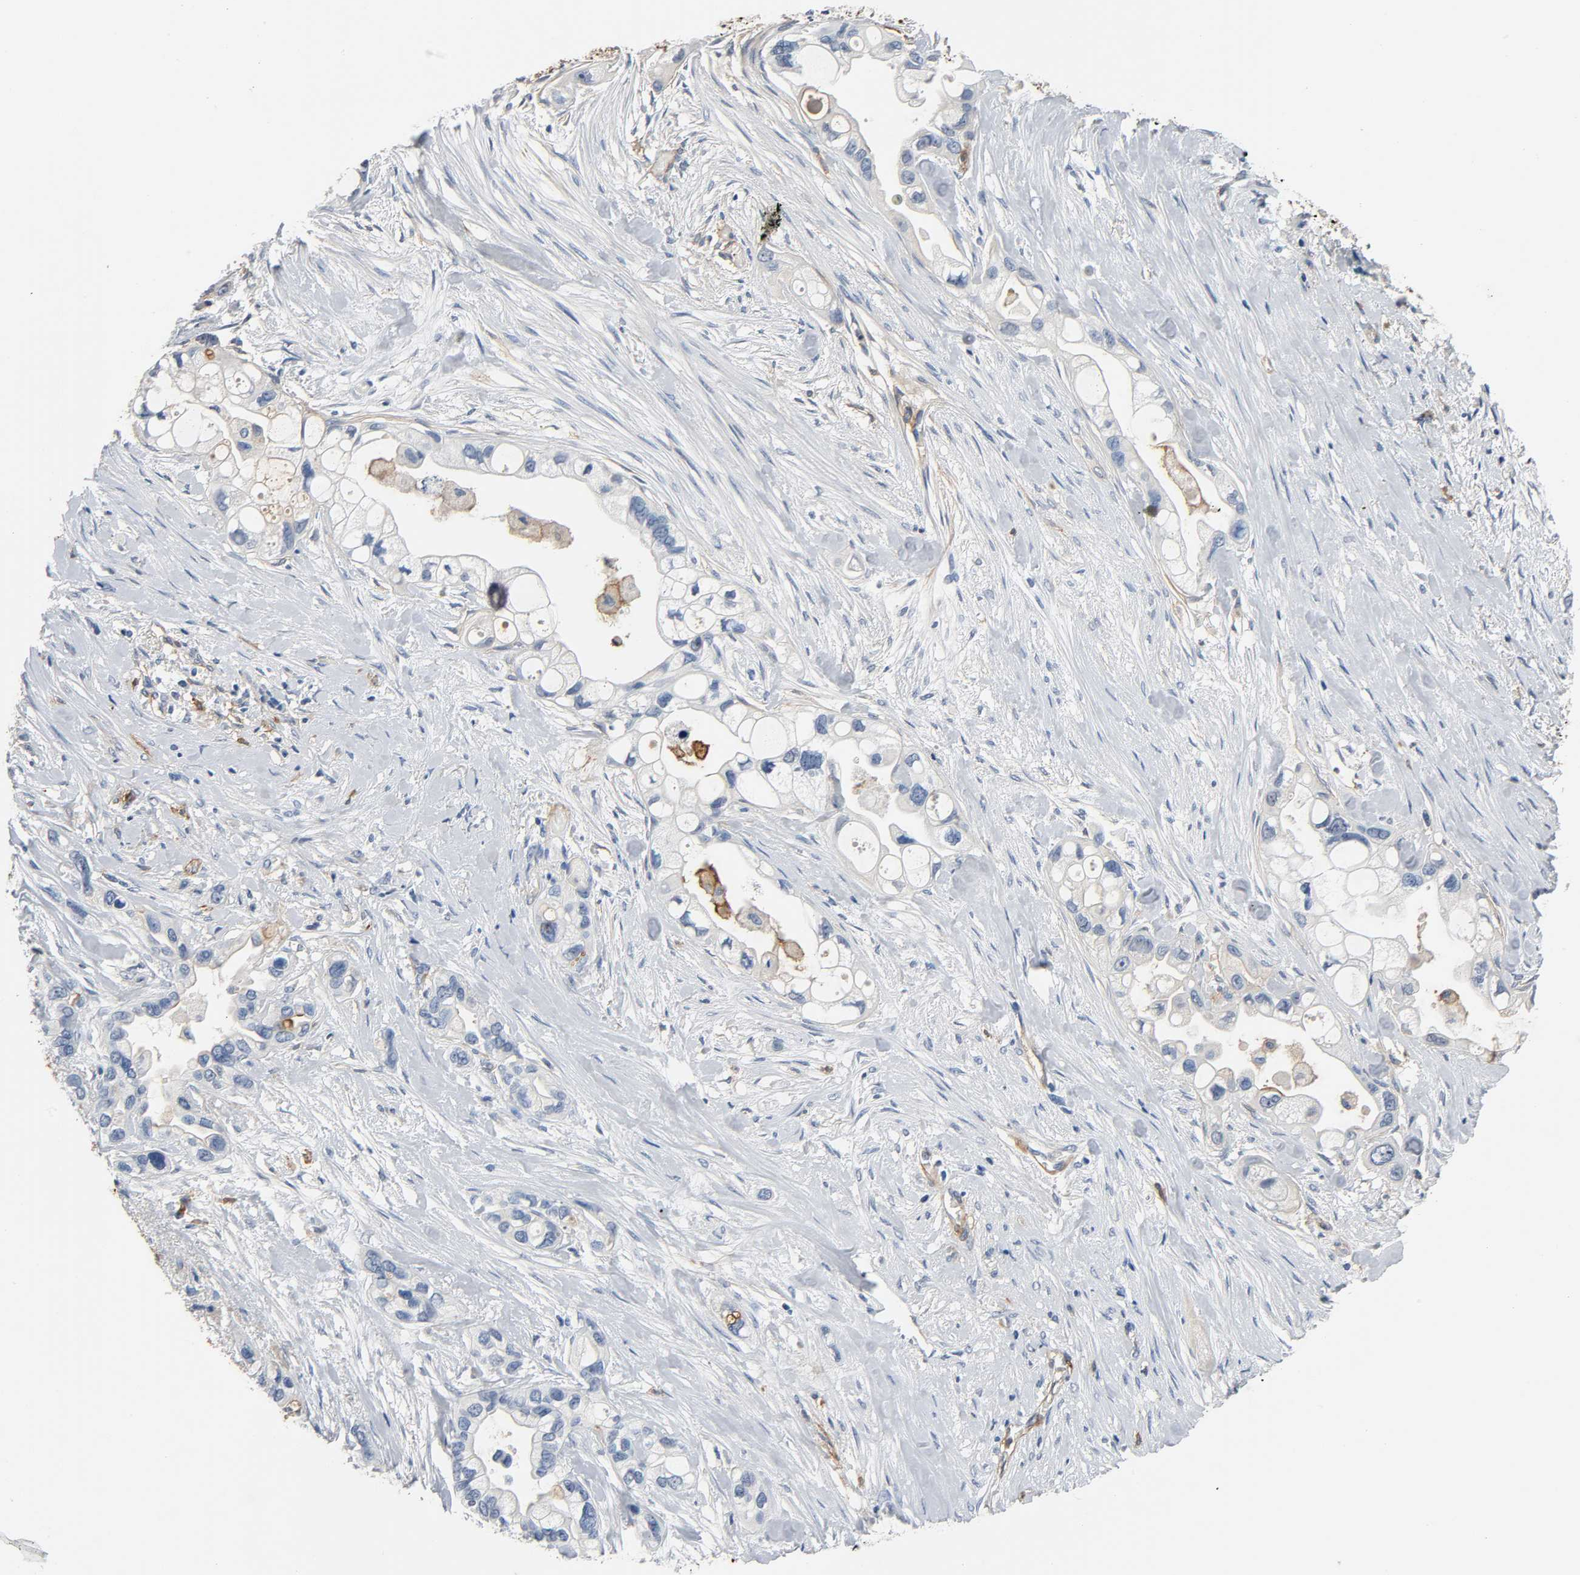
{"staining": {"intensity": "negative", "quantity": "none", "location": "none"}, "tissue": "pancreatic cancer", "cell_type": "Tumor cells", "image_type": "cancer", "snomed": [{"axis": "morphology", "description": "Adenocarcinoma, NOS"}, {"axis": "topography", "description": "Pancreas"}], "caption": "Immunohistochemistry (IHC) histopathology image of pancreatic cancer (adenocarcinoma) stained for a protein (brown), which displays no expression in tumor cells.", "gene": "ANPEP", "patient": {"sex": "female", "age": 77}}